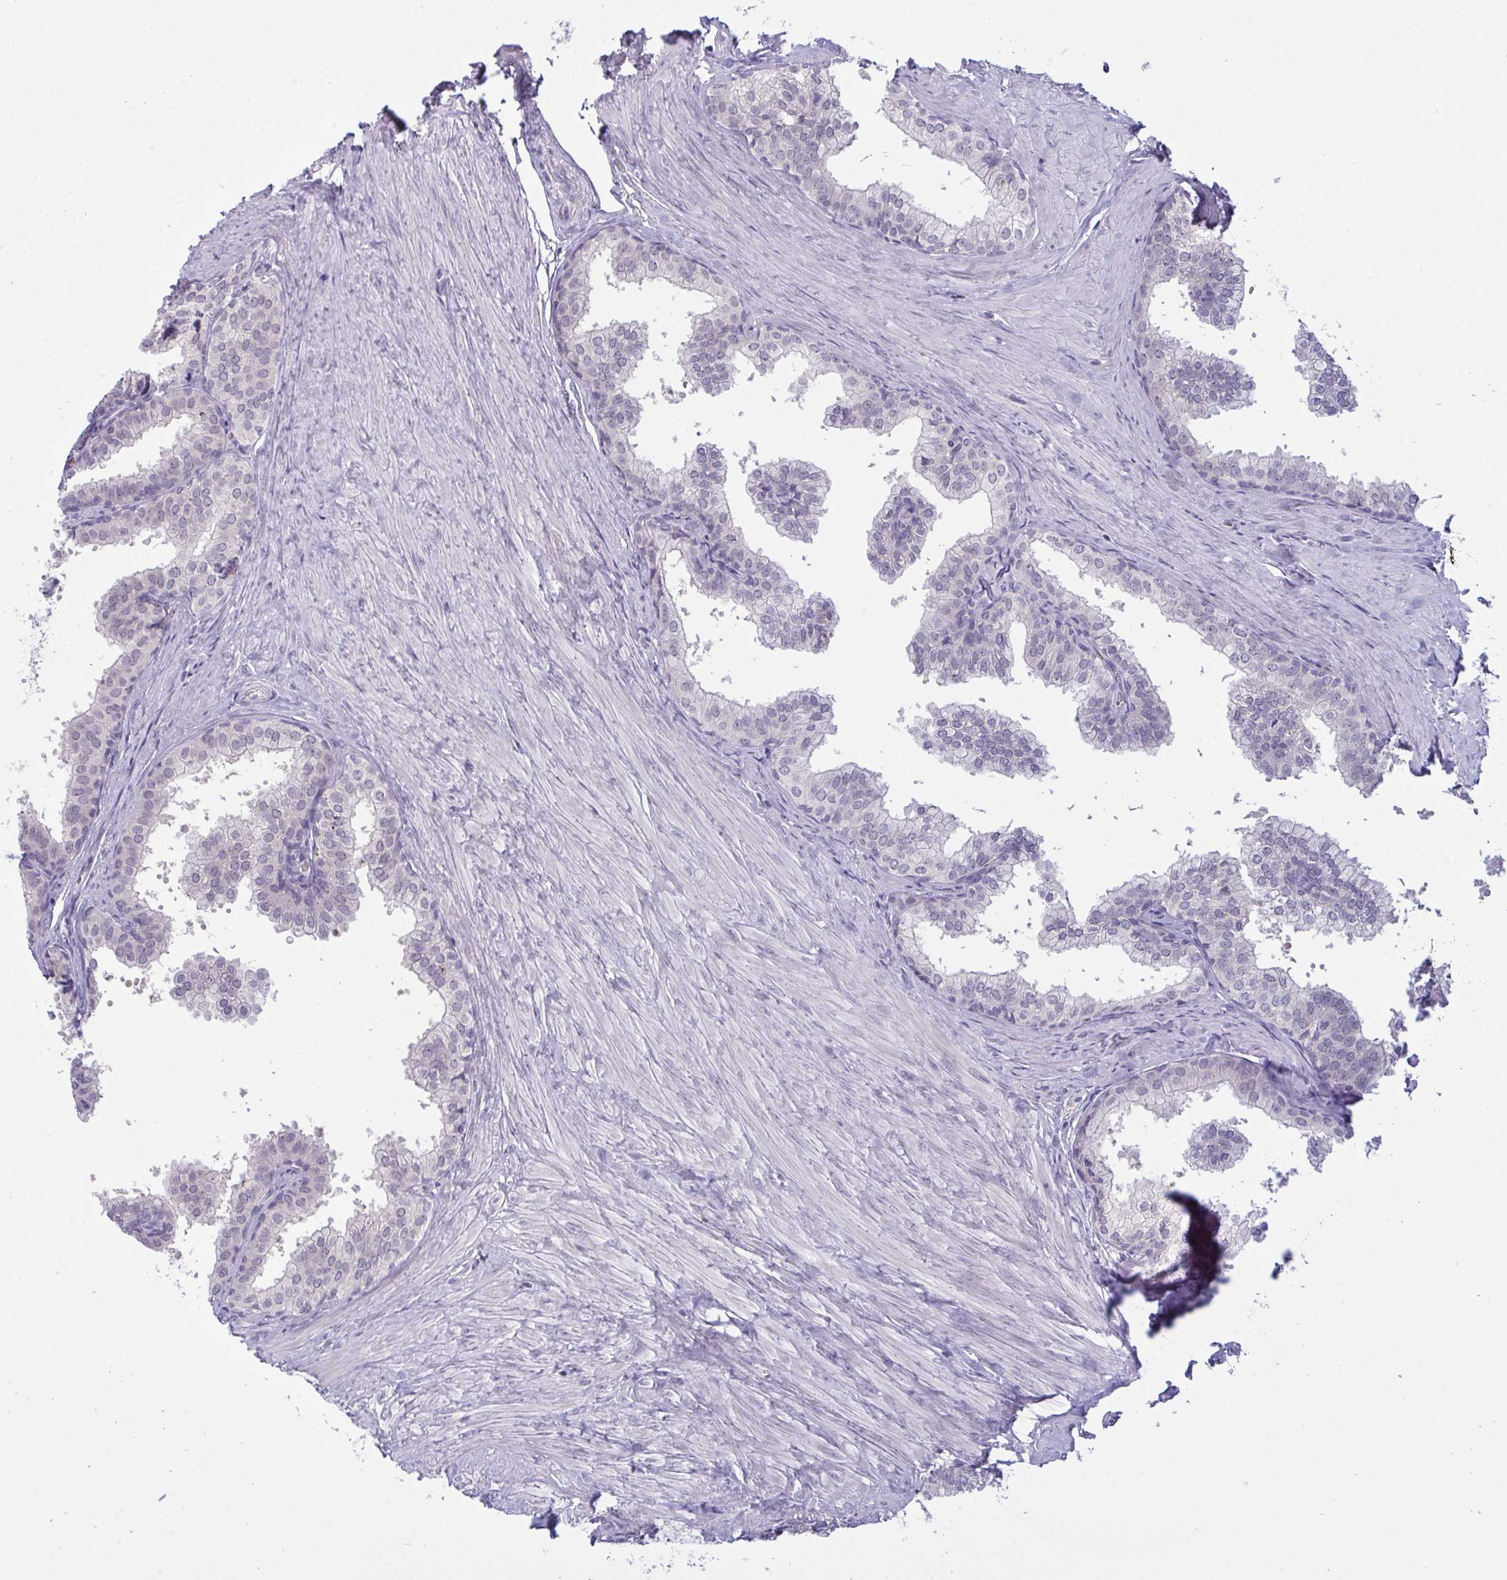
{"staining": {"intensity": "negative", "quantity": "none", "location": "none"}, "tissue": "prostate", "cell_type": "Glandular cells", "image_type": "normal", "snomed": [{"axis": "morphology", "description": "Normal tissue, NOS"}, {"axis": "topography", "description": "Prostate"}, {"axis": "topography", "description": "Peripheral nerve tissue"}], "caption": "A histopathology image of prostate stained for a protein displays no brown staining in glandular cells.", "gene": "ZNF784", "patient": {"sex": "male", "age": 55}}